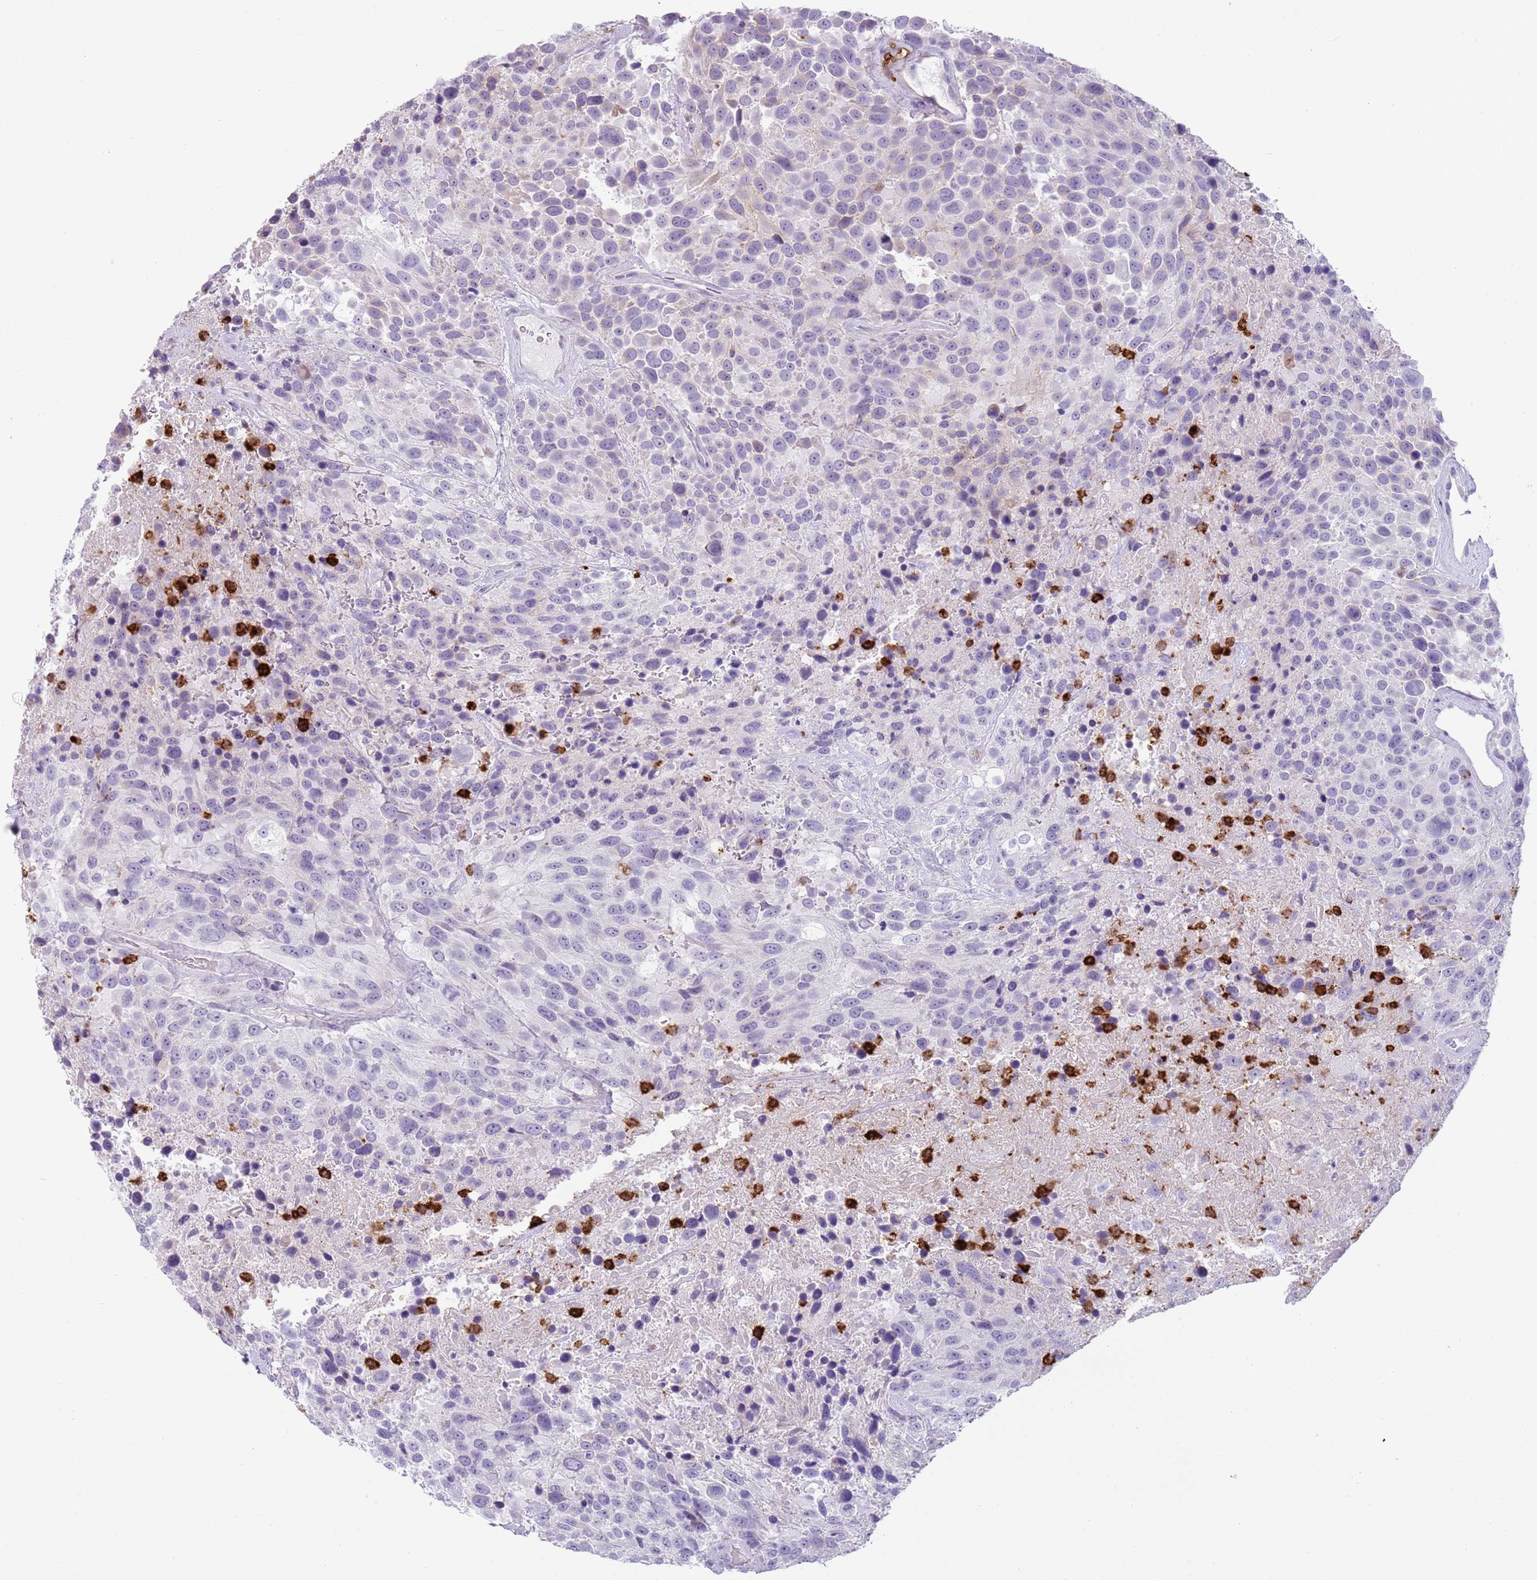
{"staining": {"intensity": "negative", "quantity": "none", "location": "none"}, "tissue": "urothelial cancer", "cell_type": "Tumor cells", "image_type": "cancer", "snomed": [{"axis": "morphology", "description": "Urothelial carcinoma, High grade"}, {"axis": "topography", "description": "Urinary bladder"}], "caption": "DAB (3,3'-diaminobenzidine) immunohistochemical staining of human urothelial carcinoma (high-grade) shows no significant staining in tumor cells. (DAB (3,3'-diaminobenzidine) immunohistochemistry (IHC), high magnification).", "gene": "CD177", "patient": {"sex": "female", "age": 70}}